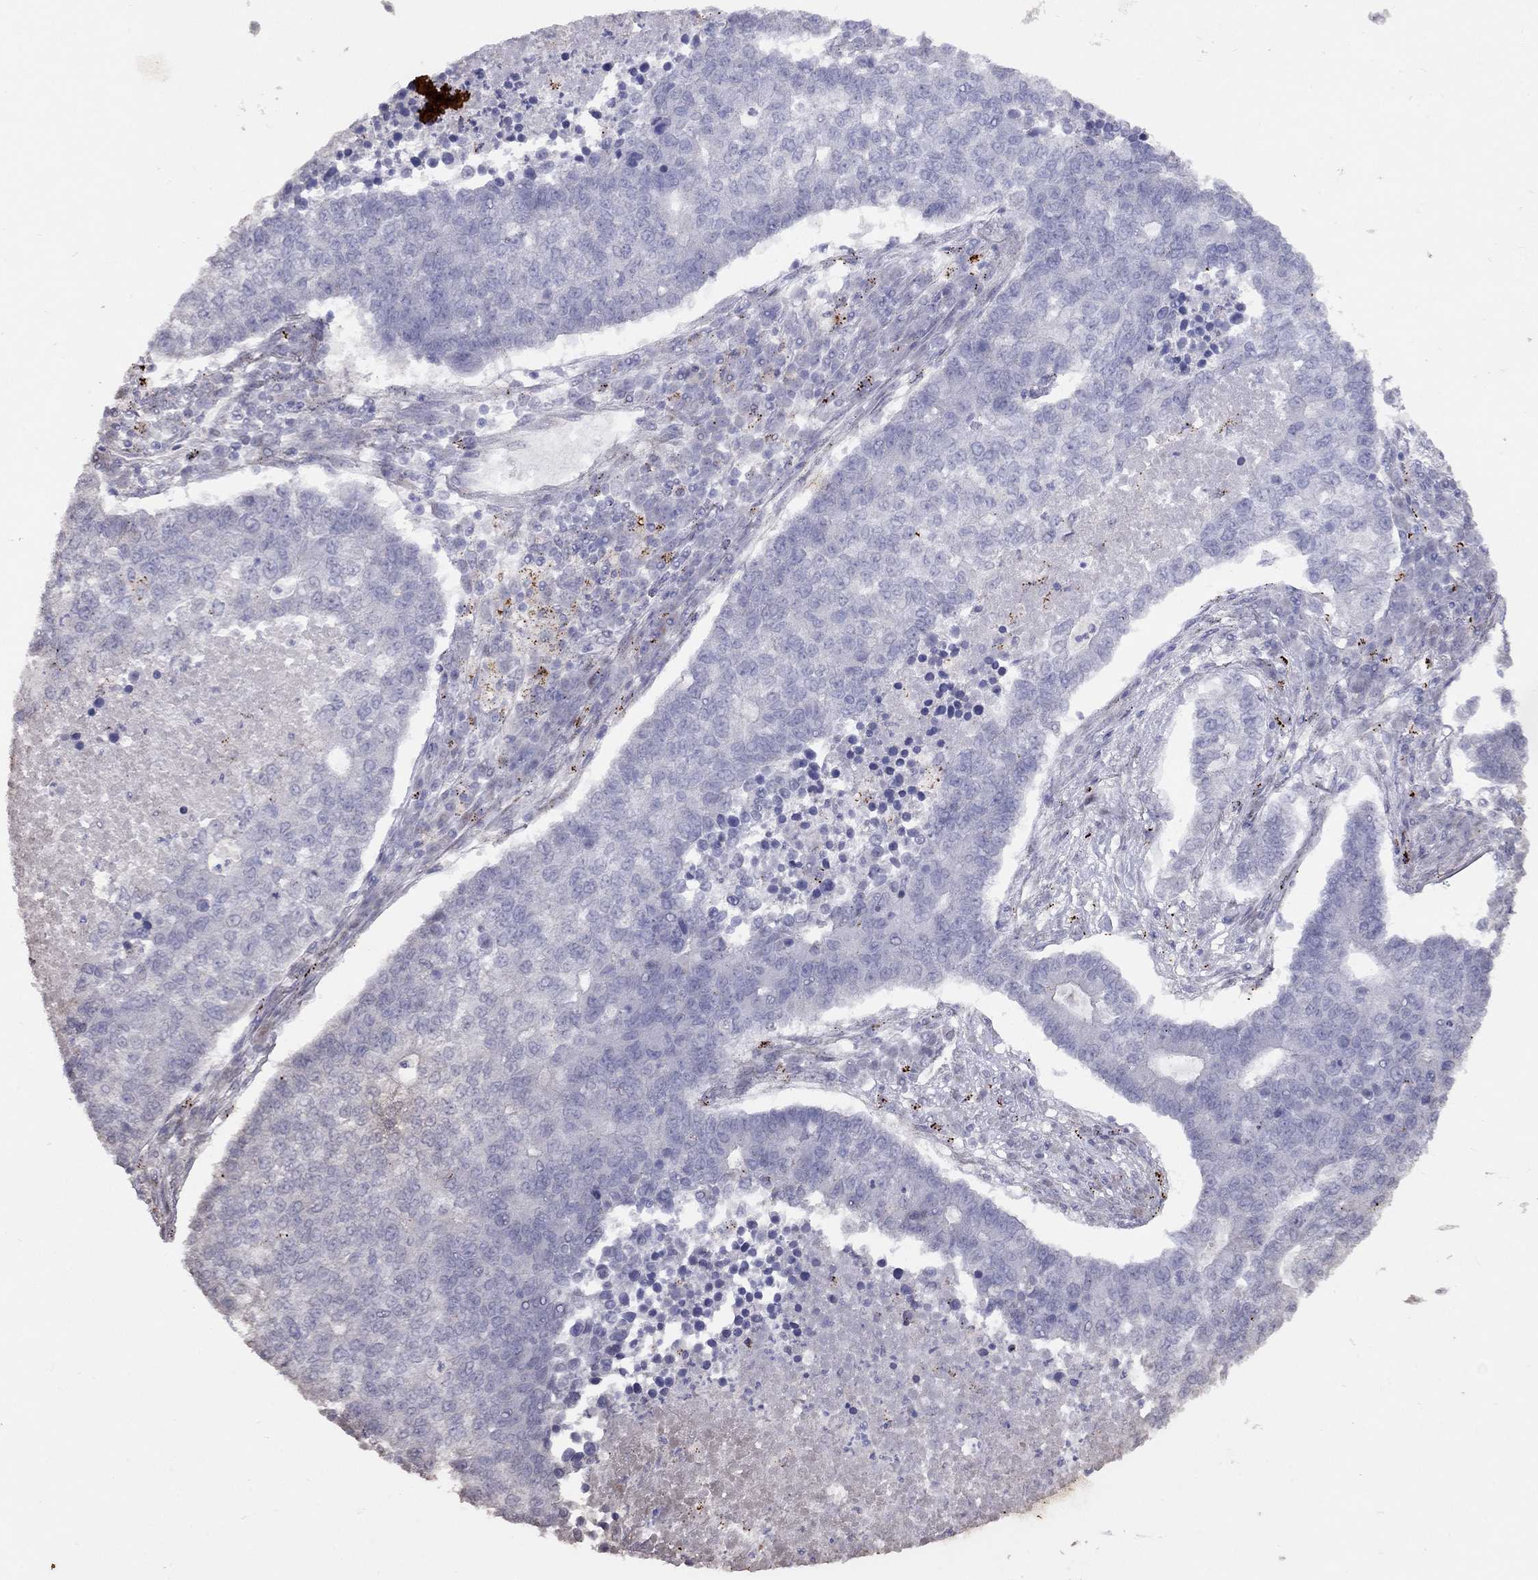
{"staining": {"intensity": "negative", "quantity": "none", "location": "none"}, "tissue": "lung cancer", "cell_type": "Tumor cells", "image_type": "cancer", "snomed": [{"axis": "morphology", "description": "Adenocarcinoma, NOS"}, {"axis": "topography", "description": "Lung"}], "caption": "Immunohistochemical staining of human adenocarcinoma (lung) exhibits no significant expression in tumor cells.", "gene": "MAGEB4", "patient": {"sex": "male", "age": 57}}